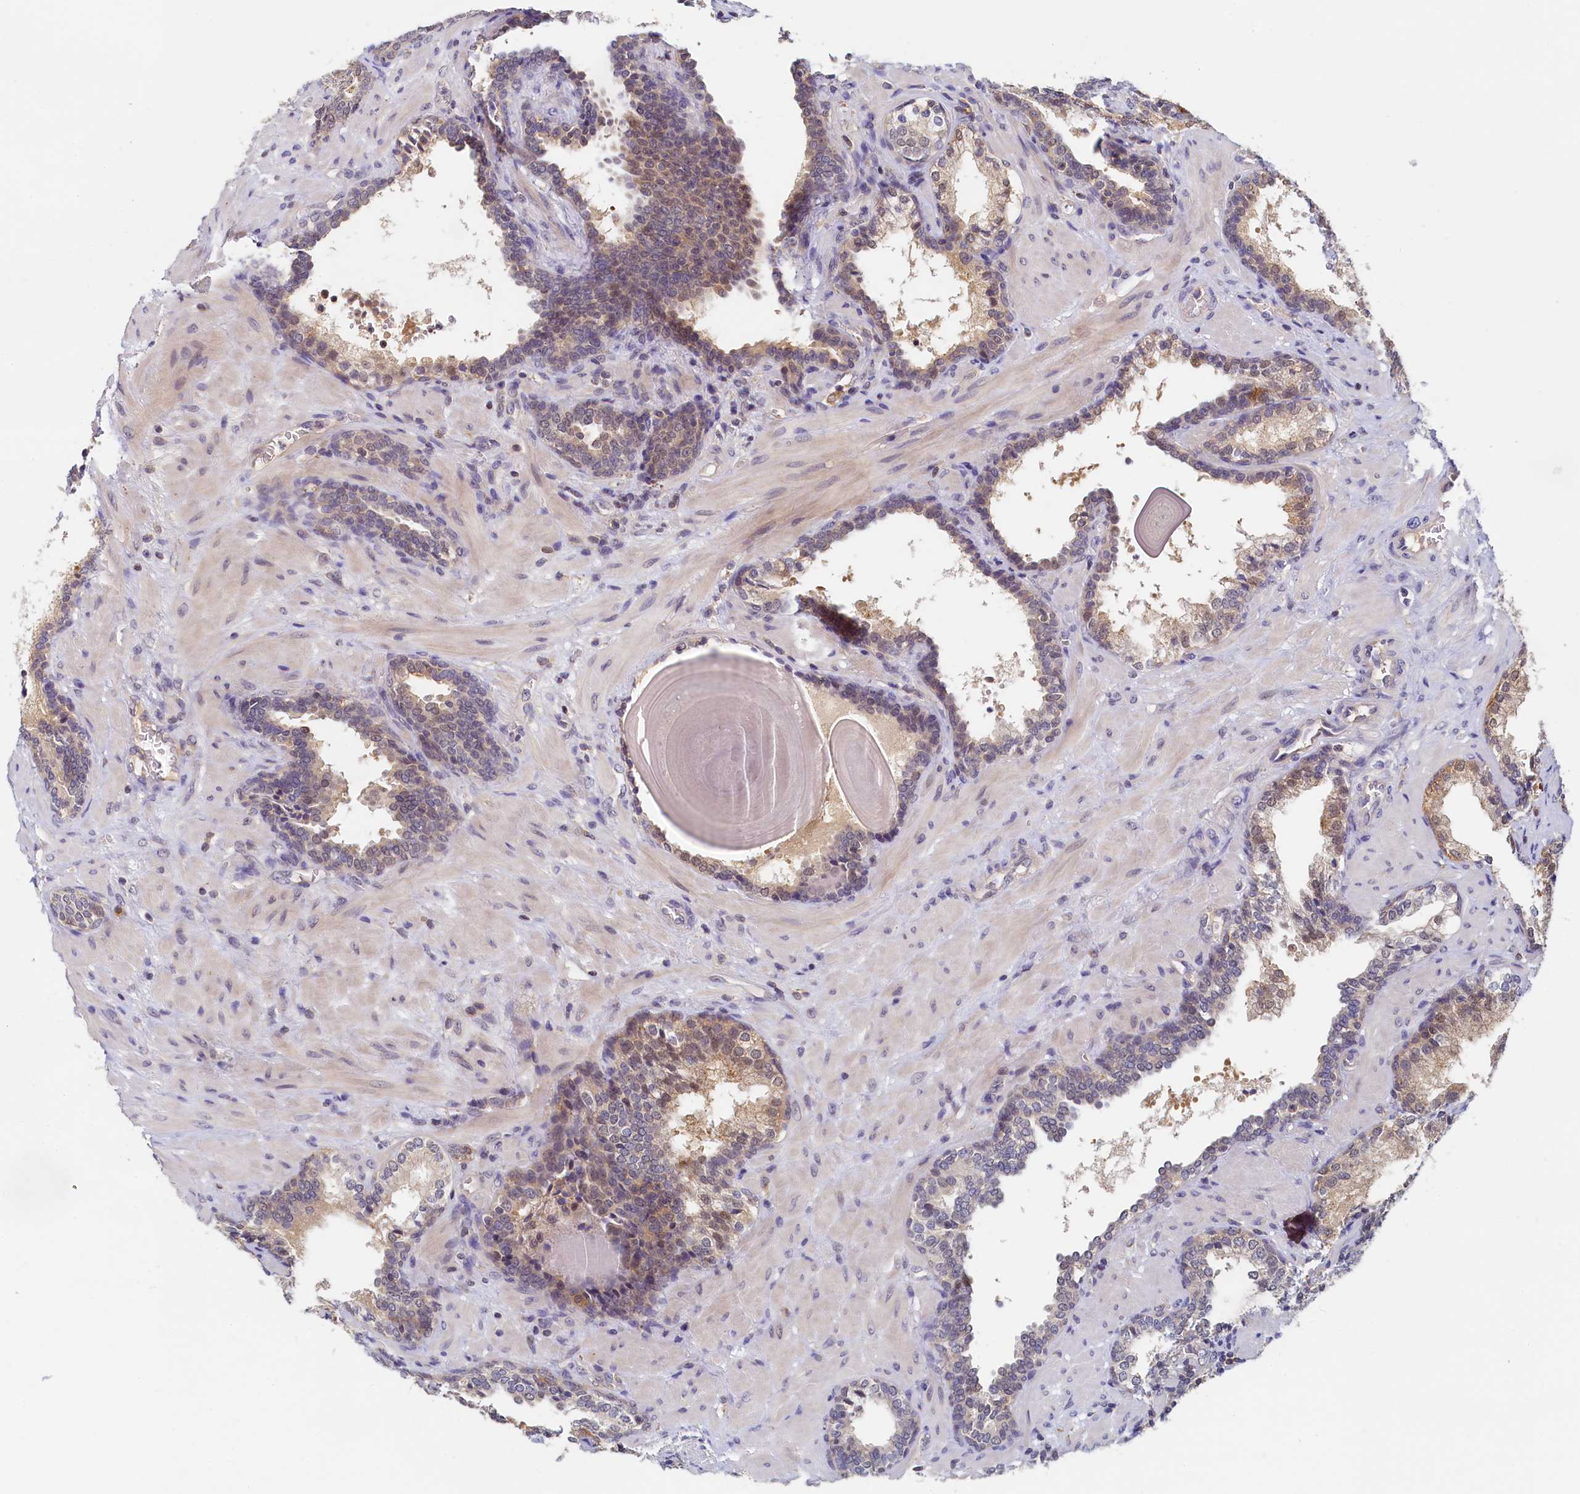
{"staining": {"intensity": "weak", "quantity": "<25%", "location": "nuclear"}, "tissue": "prostate cancer", "cell_type": "Tumor cells", "image_type": "cancer", "snomed": [{"axis": "morphology", "description": "Adenocarcinoma, Low grade"}, {"axis": "topography", "description": "Prostate"}], "caption": "Immunohistochemical staining of human prostate adenocarcinoma (low-grade) reveals no significant positivity in tumor cells. The staining is performed using DAB (3,3'-diaminobenzidine) brown chromogen with nuclei counter-stained in using hematoxylin.", "gene": "PAAF1", "patient": {"sex": "male", "age": 60}}